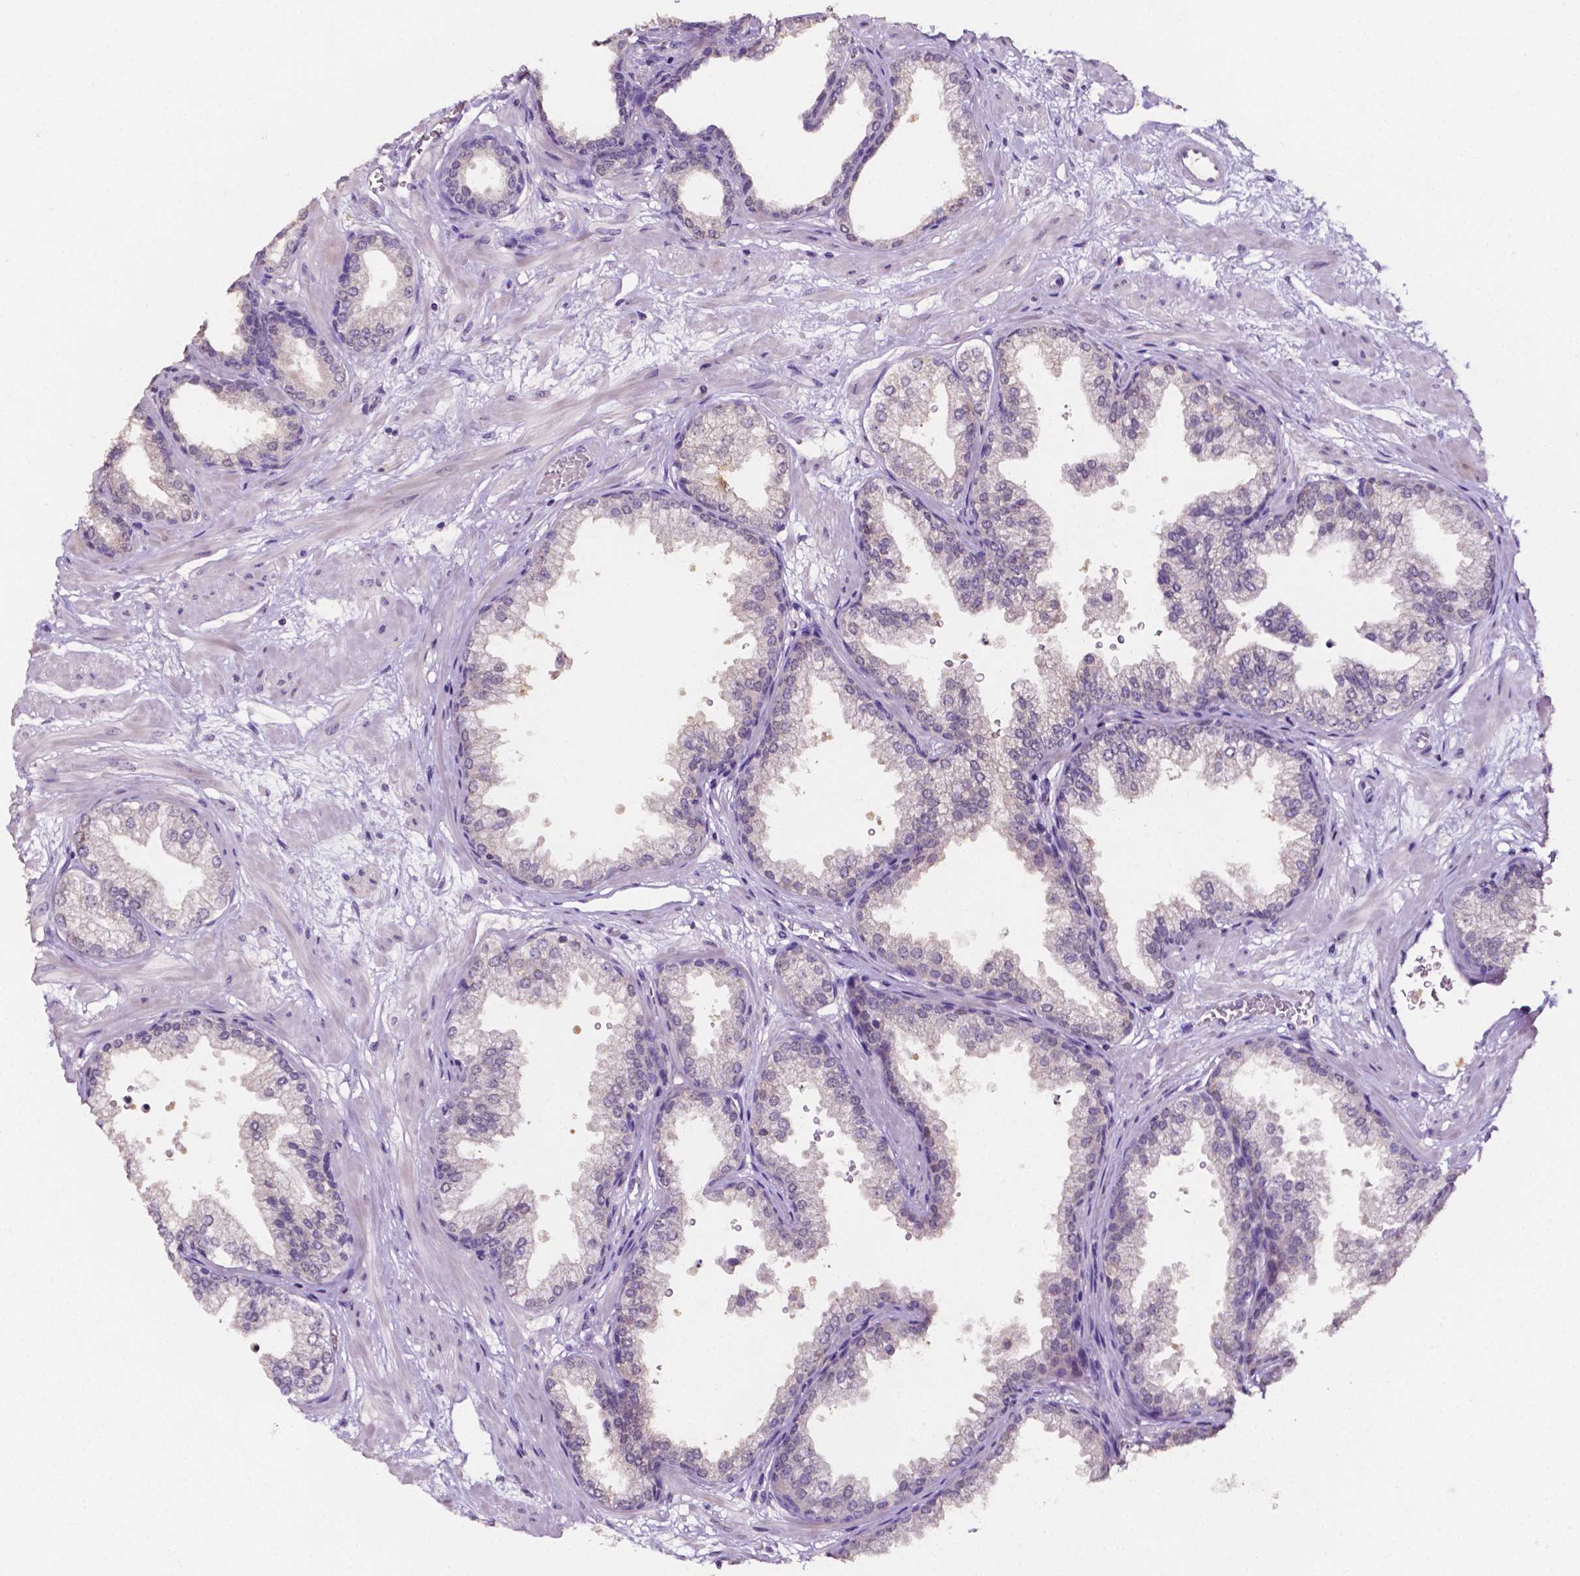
{"staining": {"intensity": "negative", "quantity": "none", "location": "none"}, "tissue": "prostate", "cell_type": "Glandular cells", "image_type": "normal", "snomed": [{"axis": "morphology", "description": "Normal tissue, NOS"}, {"axis": "topography", "description": "Prostate"}], "caption": "IHC histopathology image of benign prostate: human prostate stained with DAB (3,3'-diaminobenzidine) shows no significant protein positivity in glandular cells. (Immunohistochemistry, brightfield microscopy, high magnification).", "gene": "PSAT1", "patient": {"sex": "male", "age": 37}}